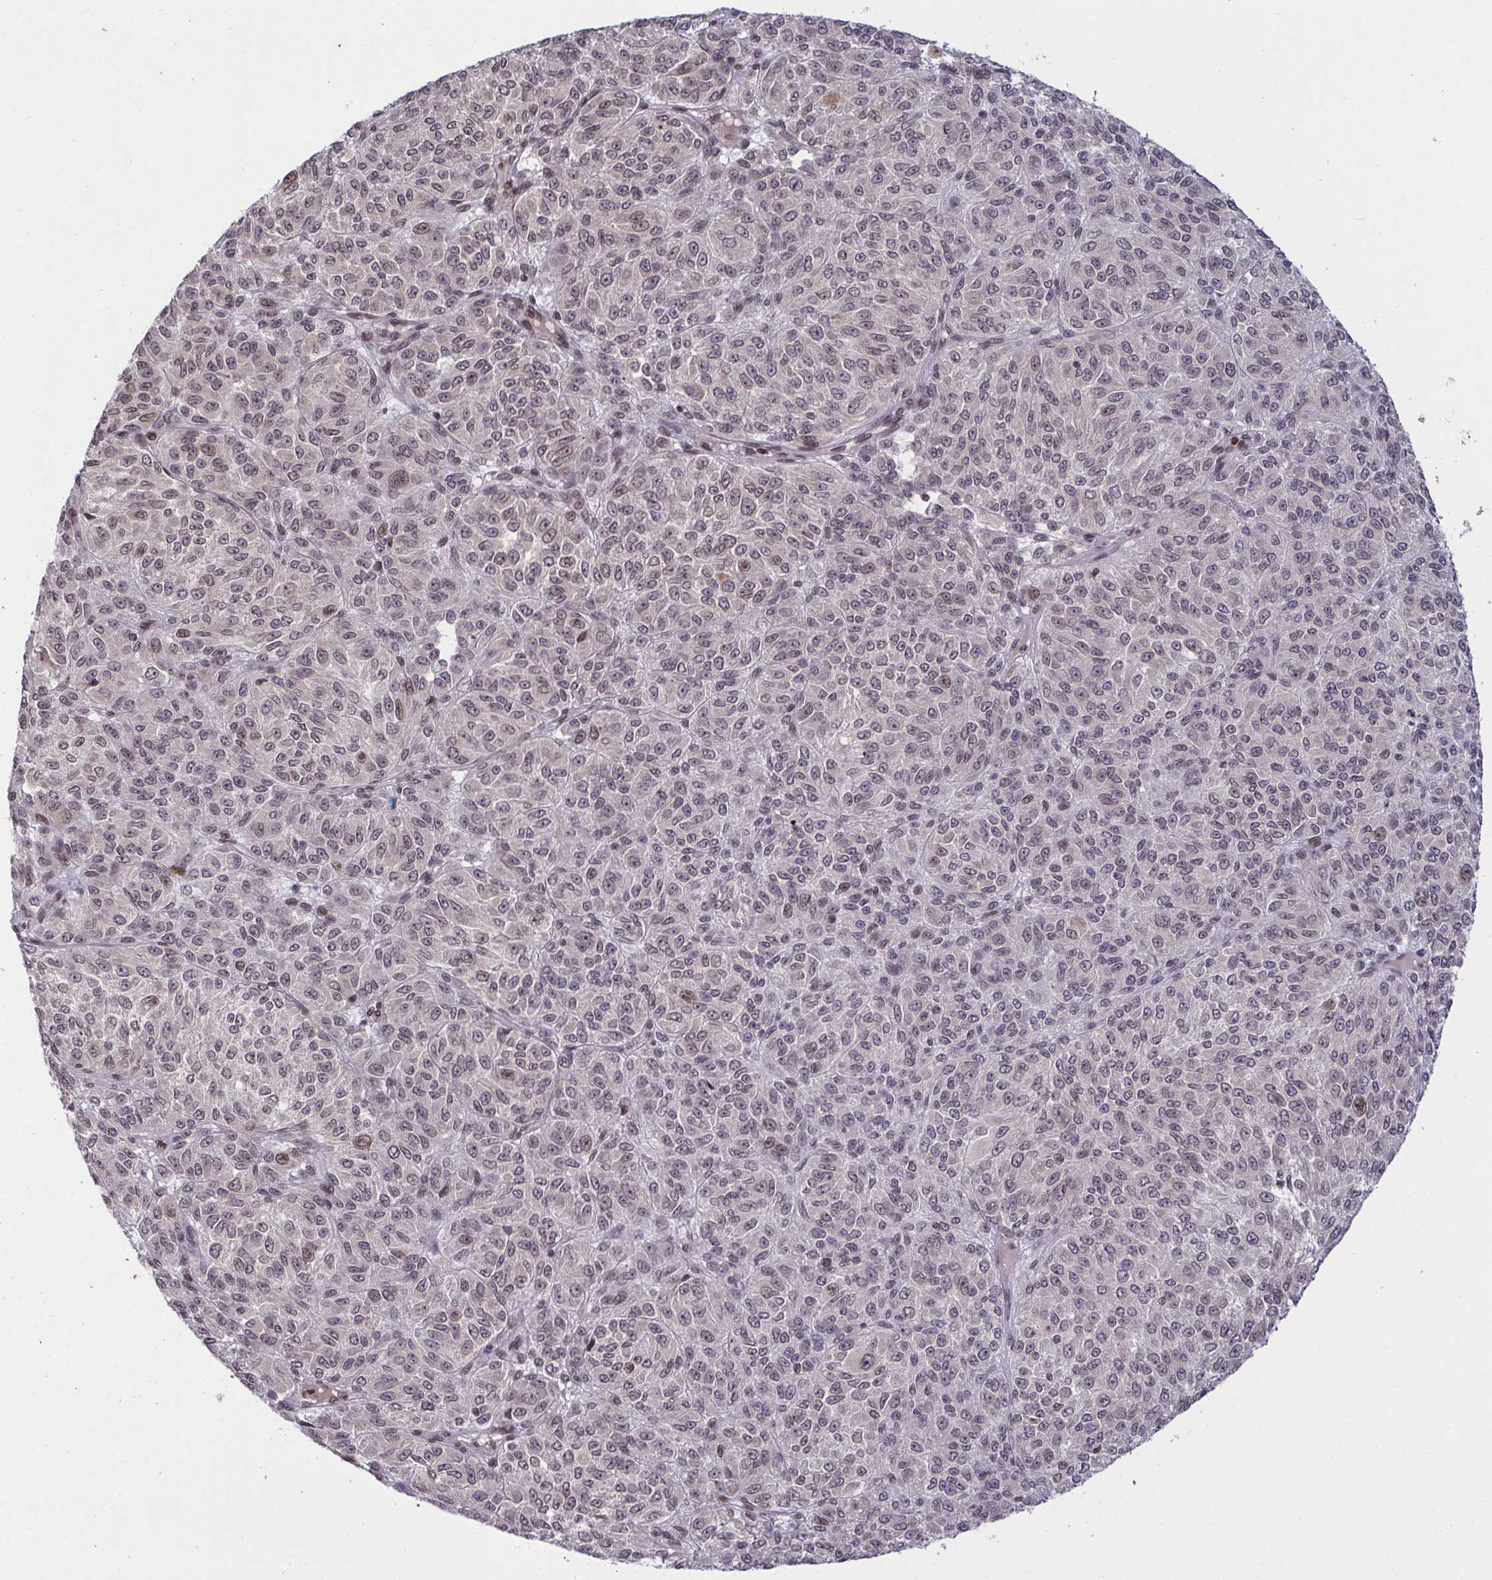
{"staining": {"intensity": "weak", "quantity": "<25%", "location": "nuclear"}, "tissue": "melanoma", "cell_type": "Tumor cells", "image_type": "cancer", "snomed": [{"axis": "morphology", "description": "Malignant melanoma, Metastatic site"}, {"axis": "topography", "description": "Brain"}], "caption": "There is no significant staining in tumor cells of melanoma.", "gene": "UXT", "patient": {"sex": "female", "age": 56}}